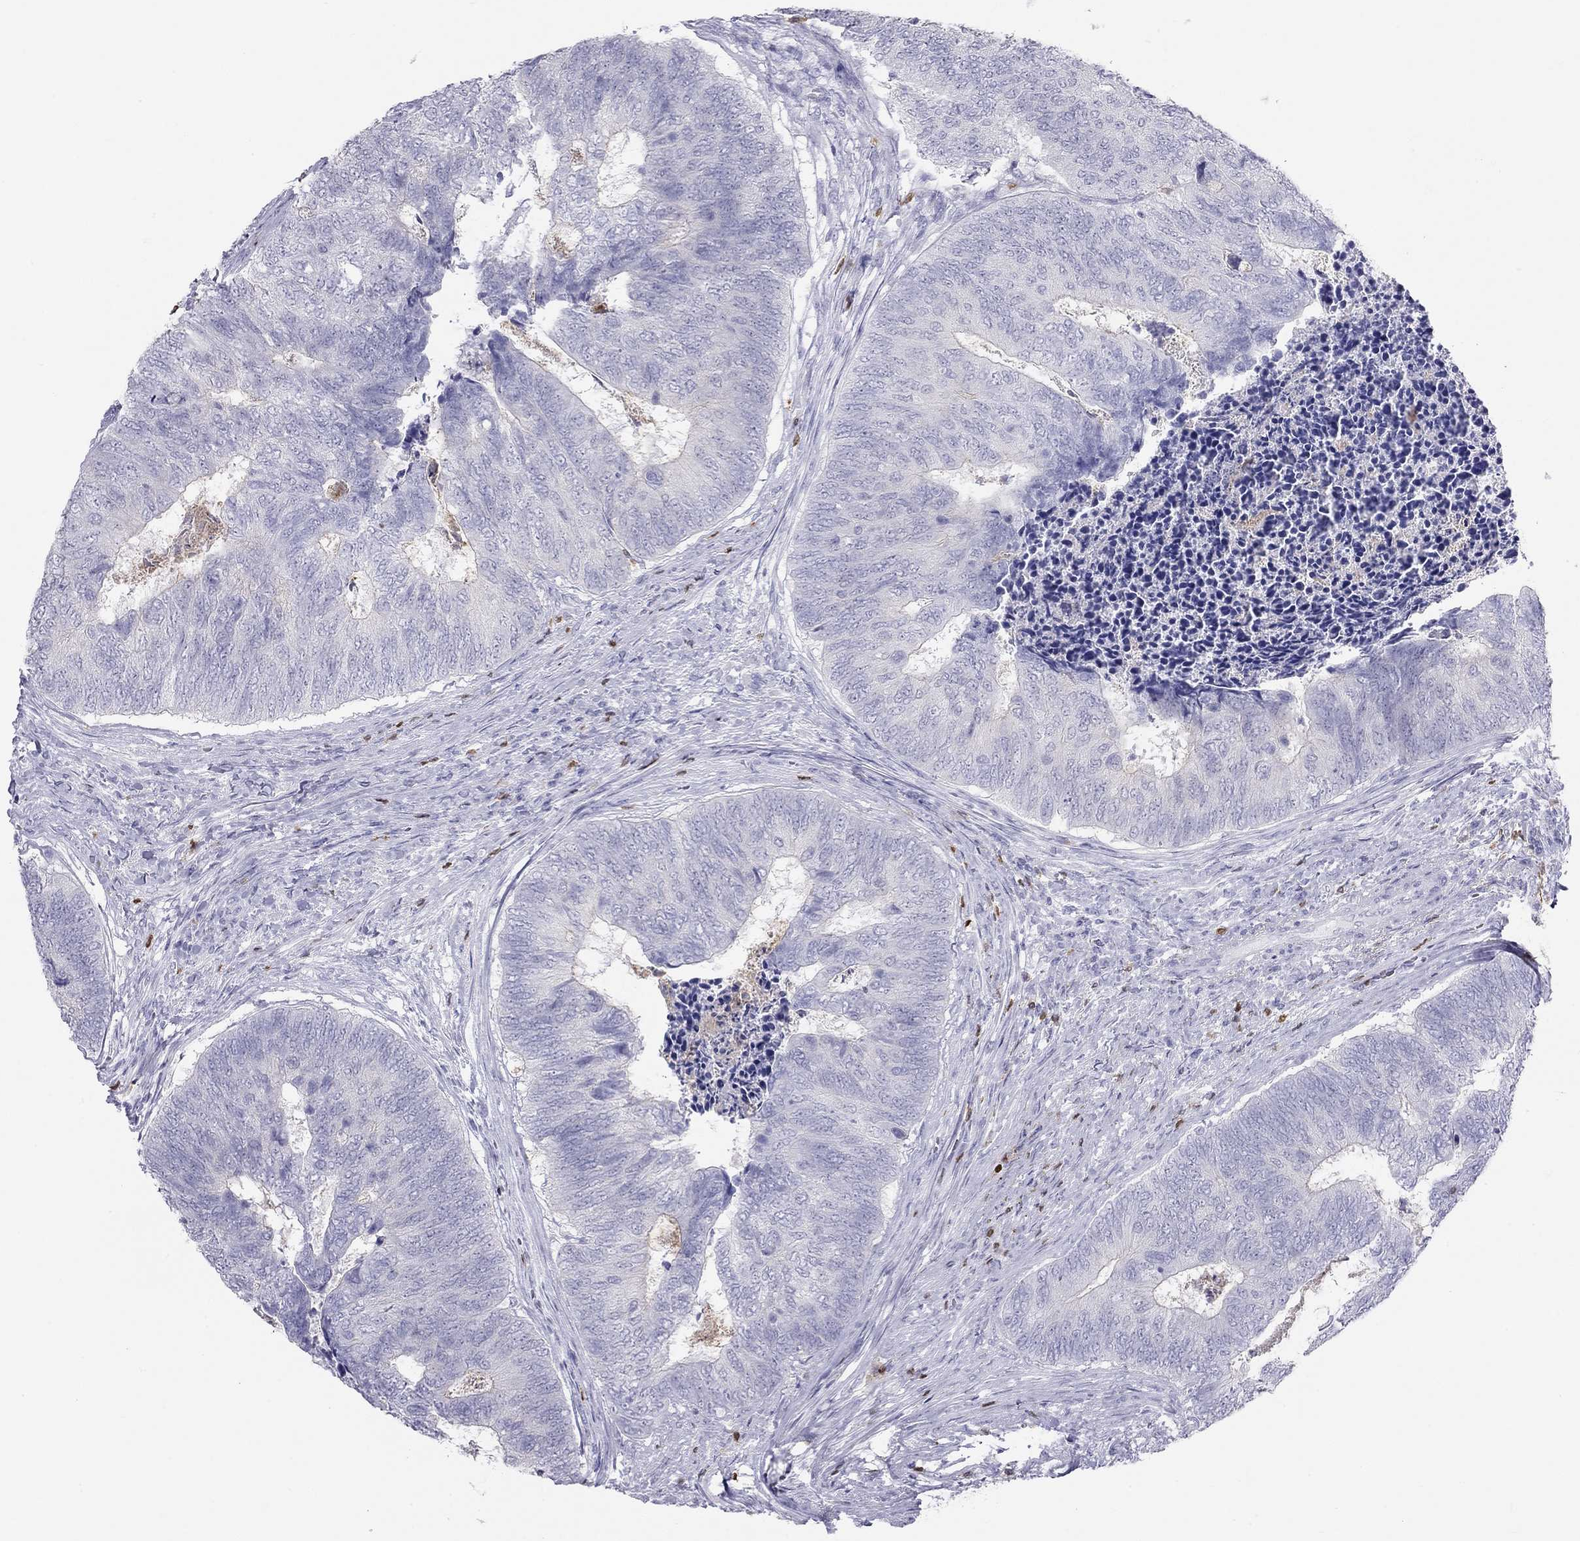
{"staining": {"intensity": "negative", "quantity": "none", "location": "none"}, "tissue": "colorectal cancer", "cell_type": "Tumor cells", "image_type": "cancer", "snomed": [{"axis": "morphology", "description": "Adenocarcinoma, NOS"}, {"axis": "topography", "description": "Colon"}], "caption": "The histopathology image exhibits no significant positivity in tumor cells of colorectal cancer (adenocarcinoma).", "gene": "SH2D2A", "patient": {"sex": "female", "age": 67}}